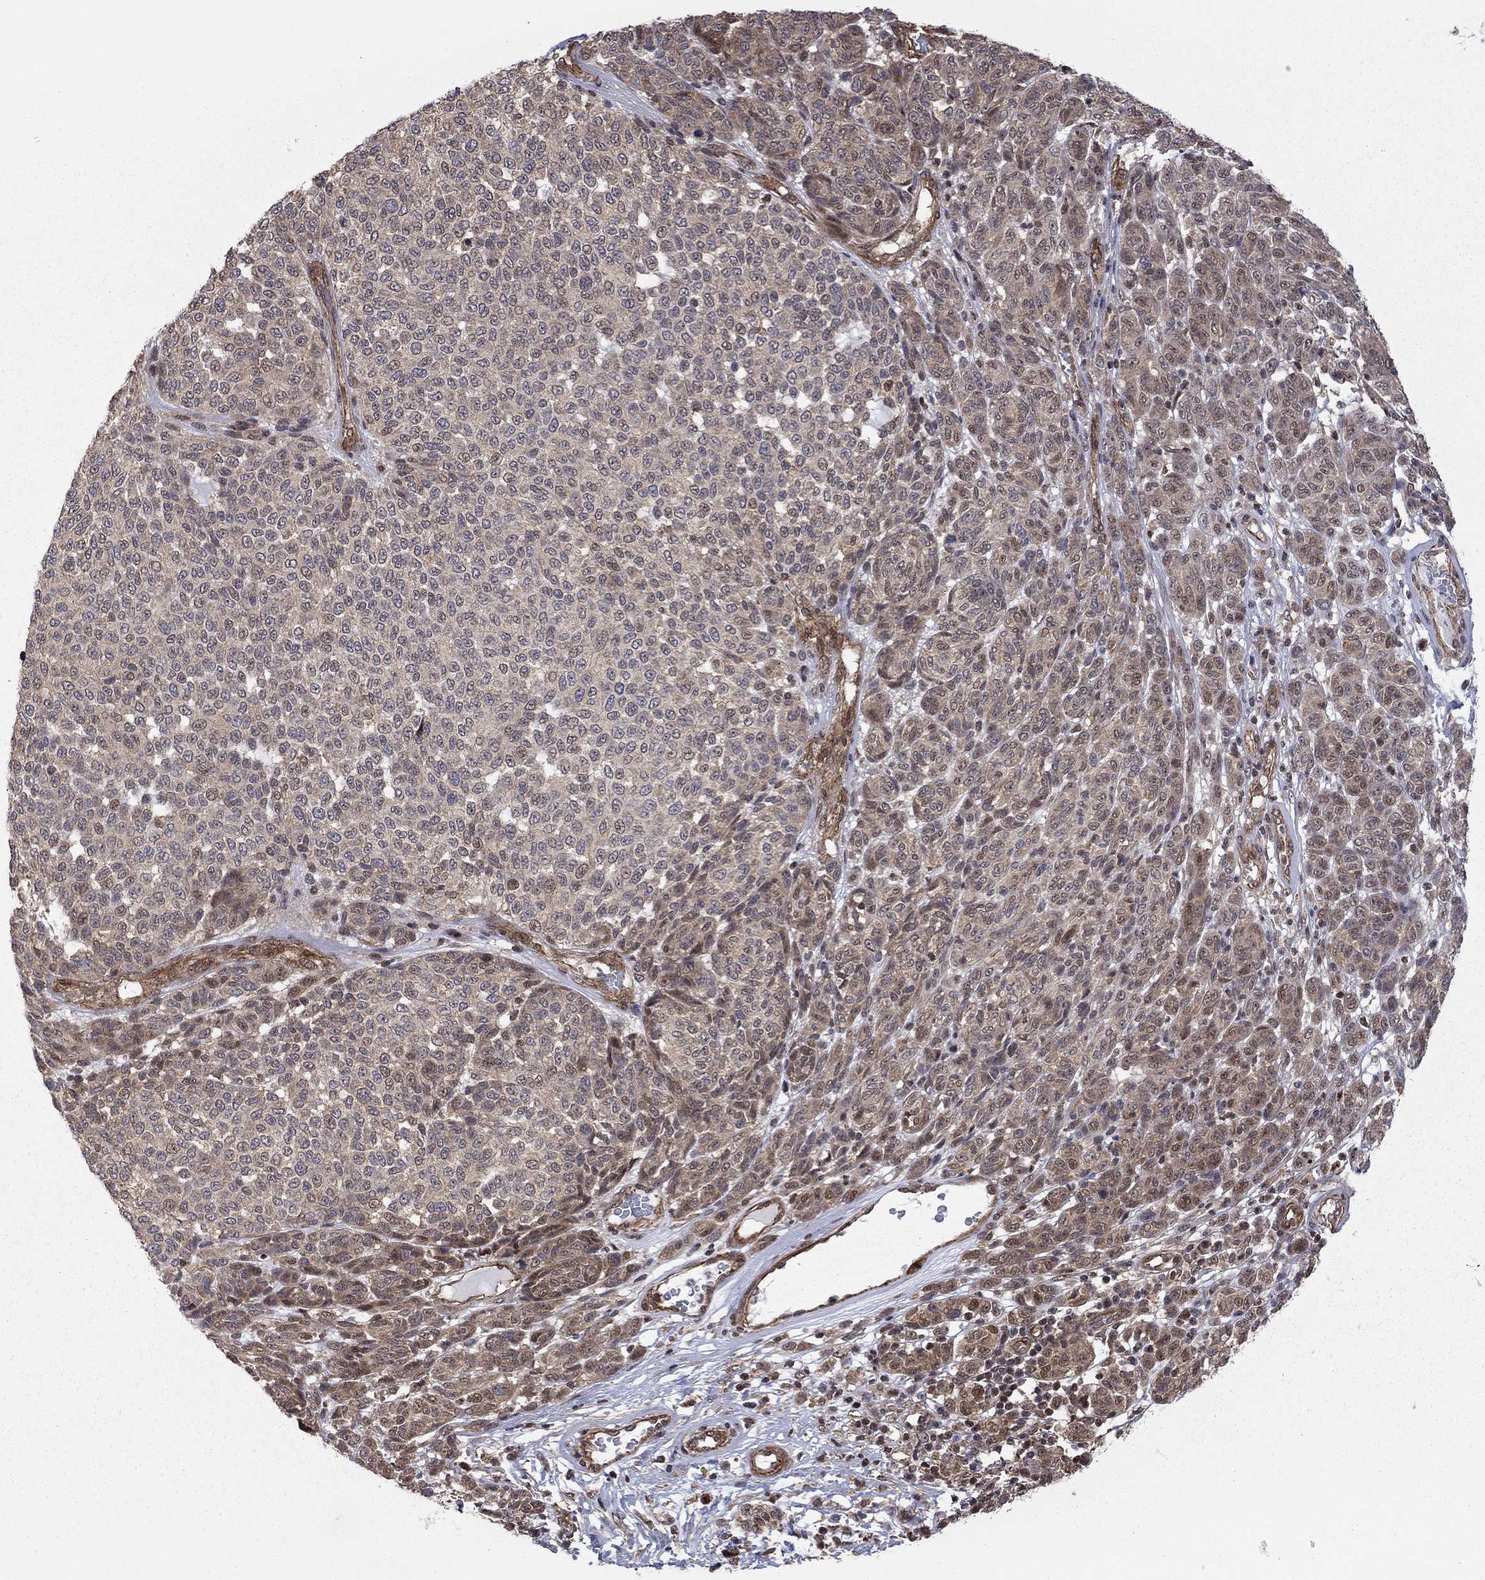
{"staining": {"intensity": "negative", "quantity": "none", "location": "none"}, "tissue": "melanoma", "cell_type": "Tumor cells", "image_type": "cancer", "snomed": [{"axis": "morphology", "description": "Malignant melanoma, NOS"}, {"axis": "topography", "description": "Skin"}], "caption": "Malignant melanoma stained for a protein using IHC demonstrates no positivity tumor cells.", "gene": "TDP1", "patient": {"sex": "male", "age": 59}}